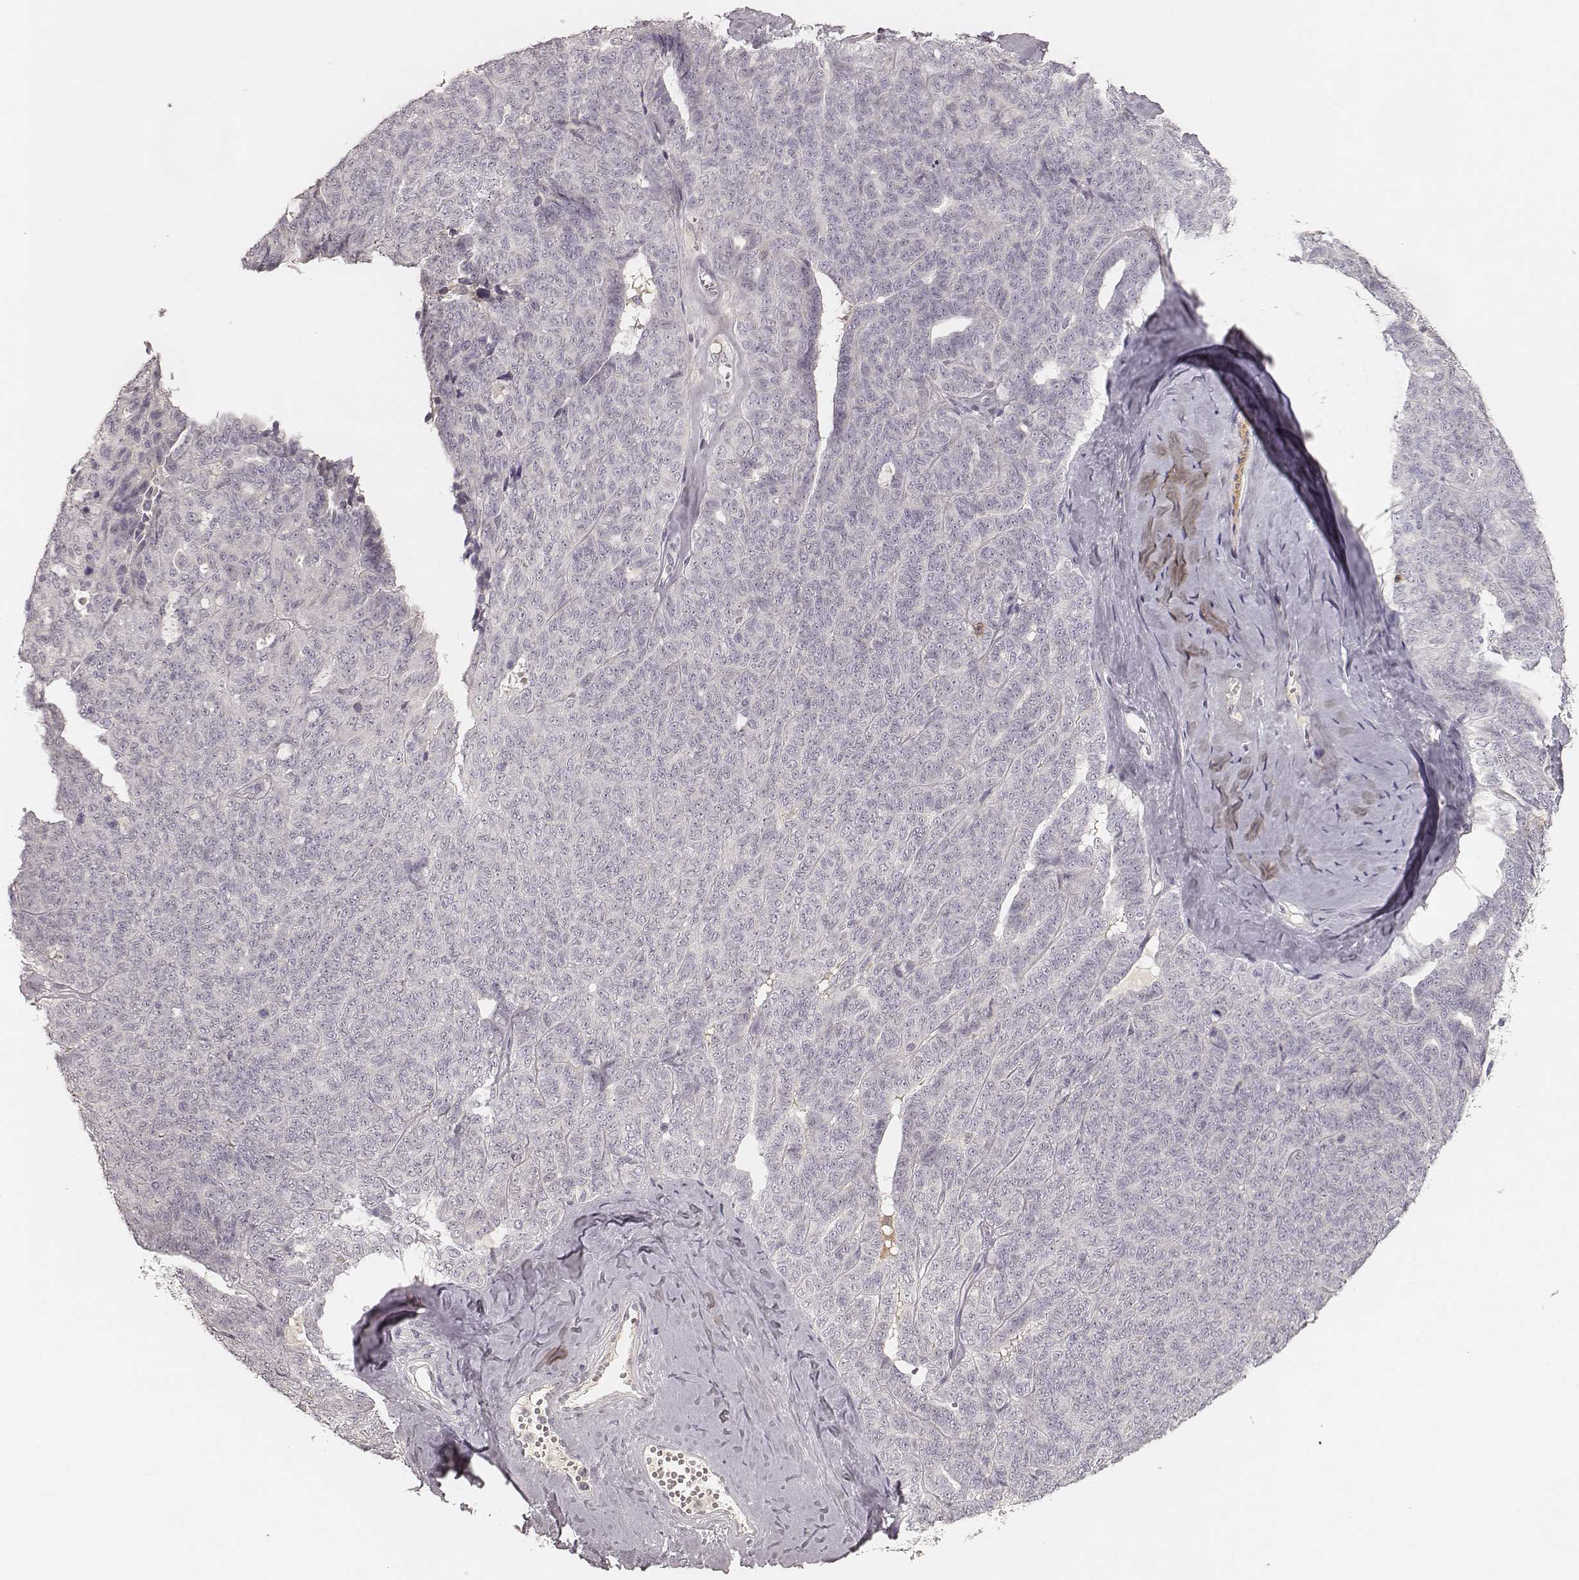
{"staining": {"intensity": "negative", "quantity": "none", "location": "none"}, "tissue": "ovarian cancer", "cell_type": "Tumor cells", "image_type": "cancer", "snomed": [{"axis": "morphology", "description": "Cystadenocarcinoma, serous, NOS"}, {"axis": "topography", "description": "Ovary"}], "caption": "The photomicrograph reveals no significant positivity in tumor cells of ovarian serous cystadenocarcinoma. (DAB immunohistochemistry (IHC) visualized using brightfield microscopy, high magnification).", "gene": "CD8A", "patient": {"sex": "female", "age": 71}}